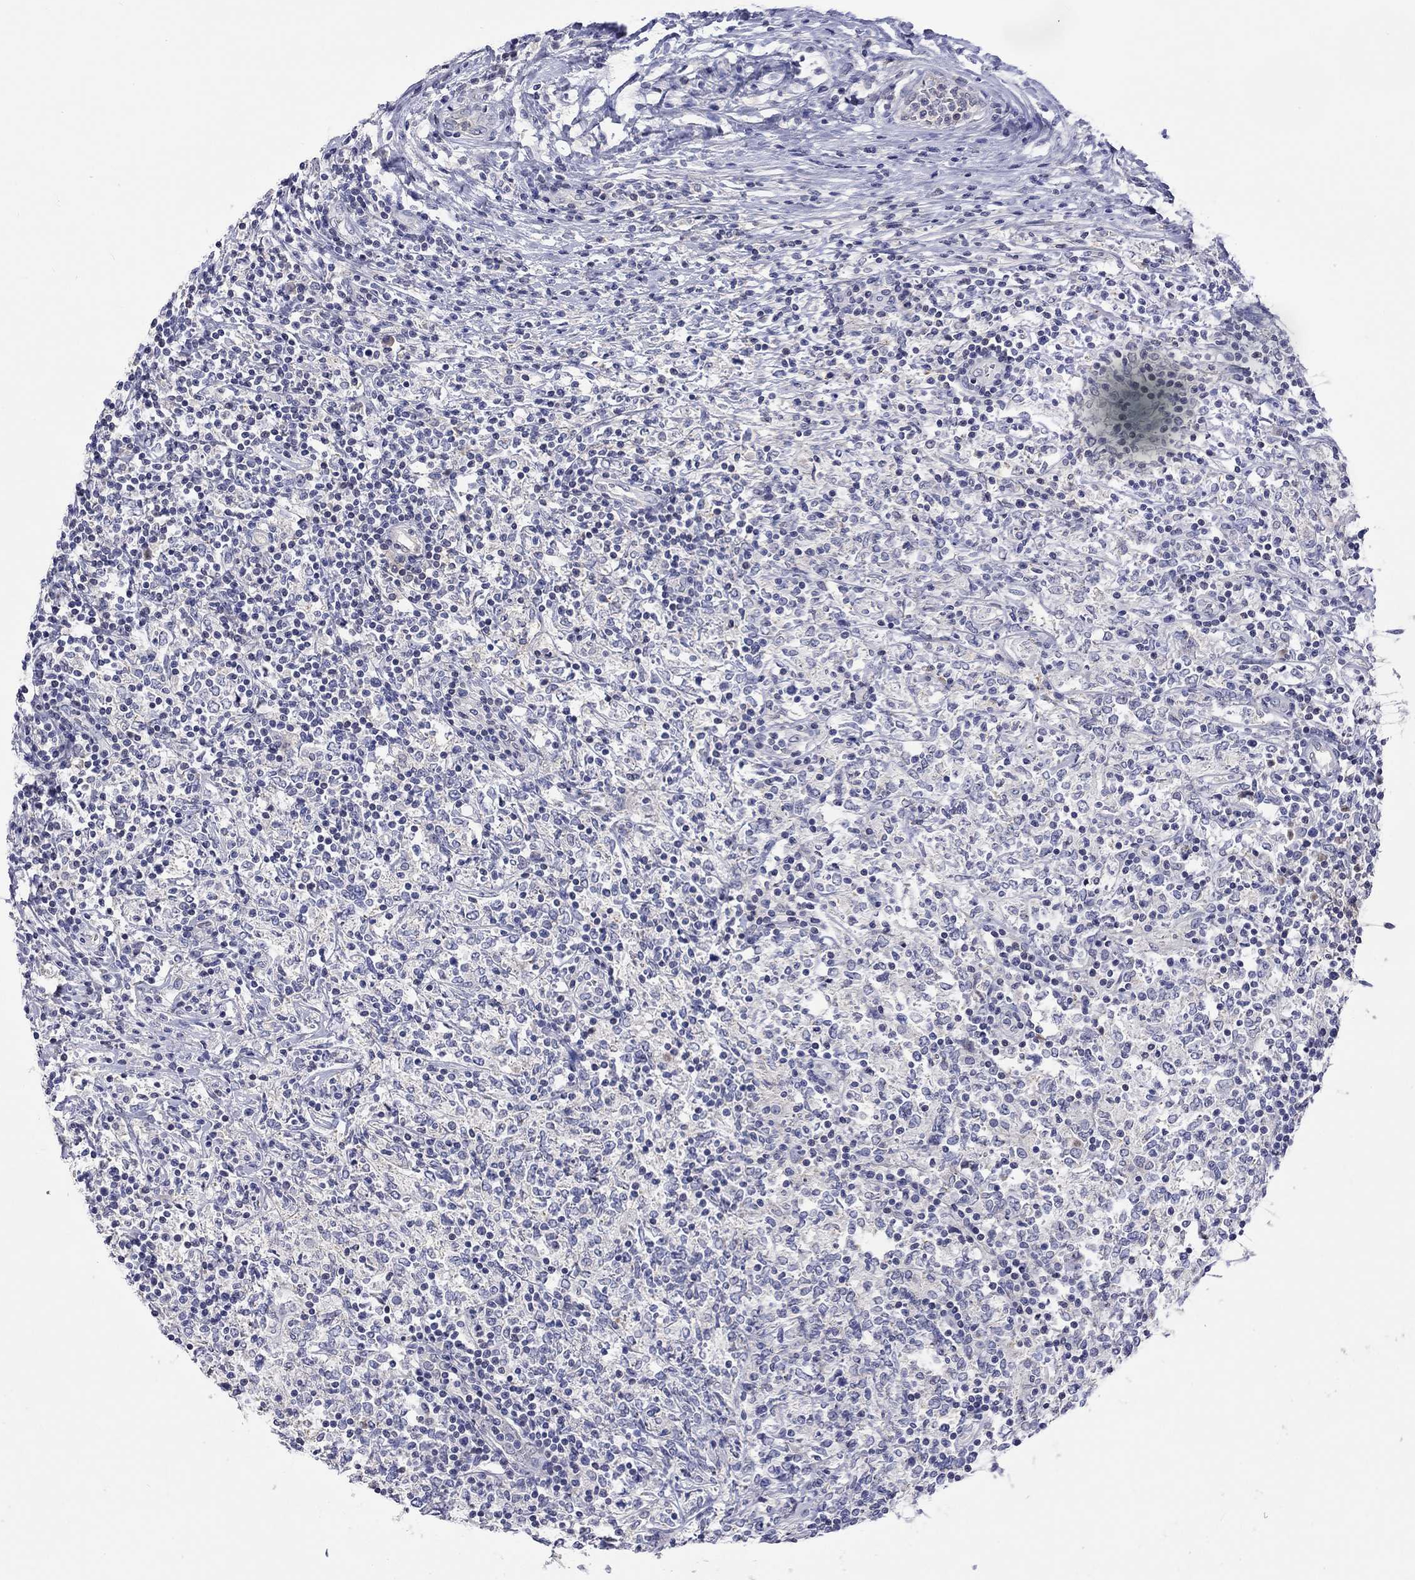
{"staining": {"intensity": "negative", "quantity": "none", "location": "none"}, "tissue": "lymphoma", "cell_type": "Tumor cells", "image_type": "cancer", "snomed": [{"axis": "morphology", "description": "Malignant lymphoma, non-Hodgkin's type, High grade"}, {"axis": "topography", "description": "Lymph node"}], "caption": "A micrograph of high-grade malignant lymphoma, non-Hodgkin's type stained for a protein exhibits no brown staining in tumor cells.", "gene": "LRFN4", "patient": {"sex": "female", "age": 84}}